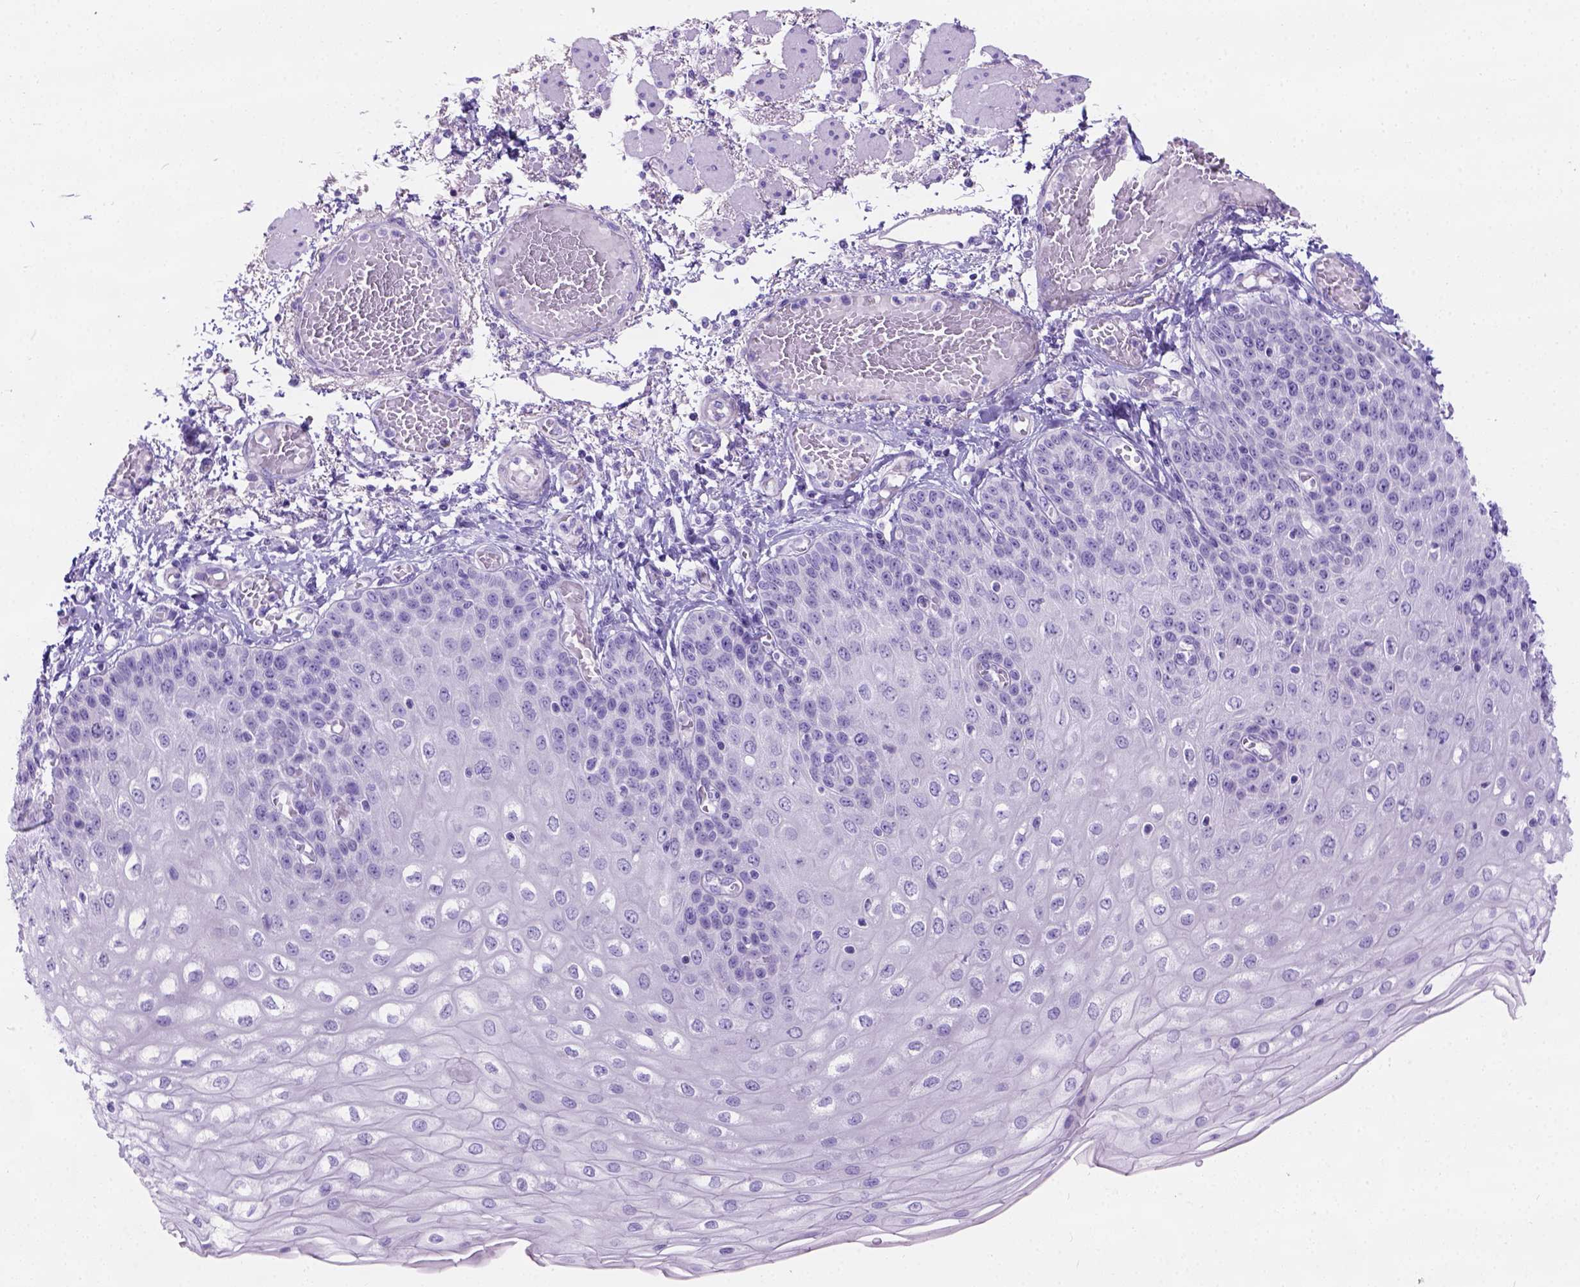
{"staining": {"intensity": "negative", "quantity": "none", "location": "none"}, "tissue": "esophagus", "cell_type": "Squamous epithelial cells", "image_type": "normal", "snomed": [{"axis": "morphology", "description": "Normal tissue, NOS"}, {"axis": "morphology", "description": "Adenocarcinoma, NOS"}, {"axis": "topography", "description": "Esophagus"}], "caption": "Squamous epithelial cells show no significant protein staining in unremarkable esophagus. (DAB IHC visualized using brightfield microscopy, high magnification).", "gene": "C7orf57", "patient": {"sex": "male", "age": 81}}